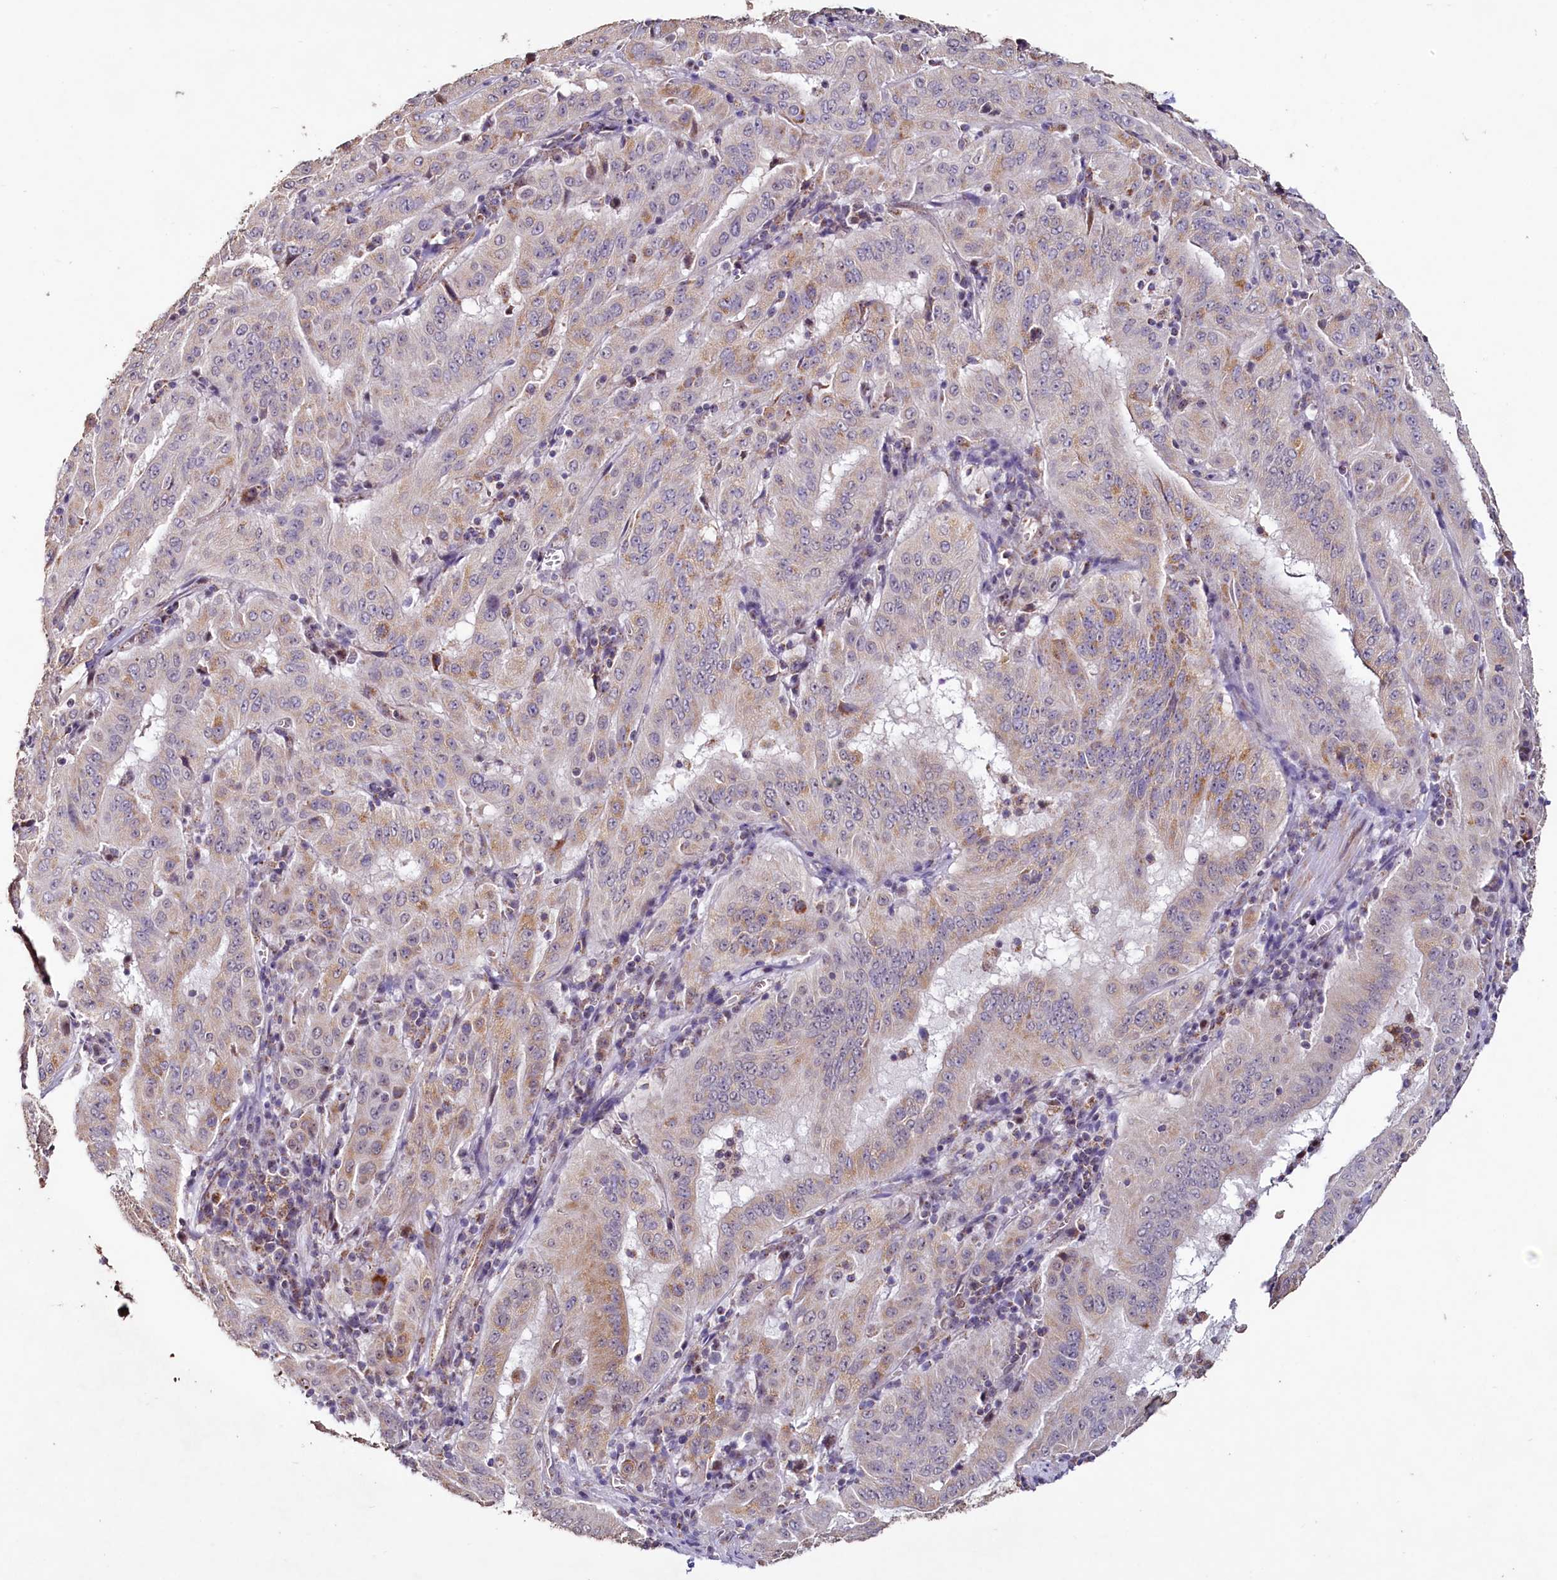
{"staining": {"intensity": "moderate", "quantity": "<25%", "location": "cytoplasmic/membranous"}, "tissue": "pancreatic cancer", "cell_type": "Tumor cells", "image_type": "cancer", "snomed": [{"axis": "morphology", "description": "Adenocarcinoma, NOS"}, {"axis": "topography", "description": "Pancreas"}], "caption": "This micrograph demonstrates immunohistochemistry (IHC) staining of pancreatic cancer, with low moderate cytoplasmic/membranous expression in approximately <25% of tumor cells.", "gene": "PDE6D", "patient": {"sex": "male", "age": 63}}